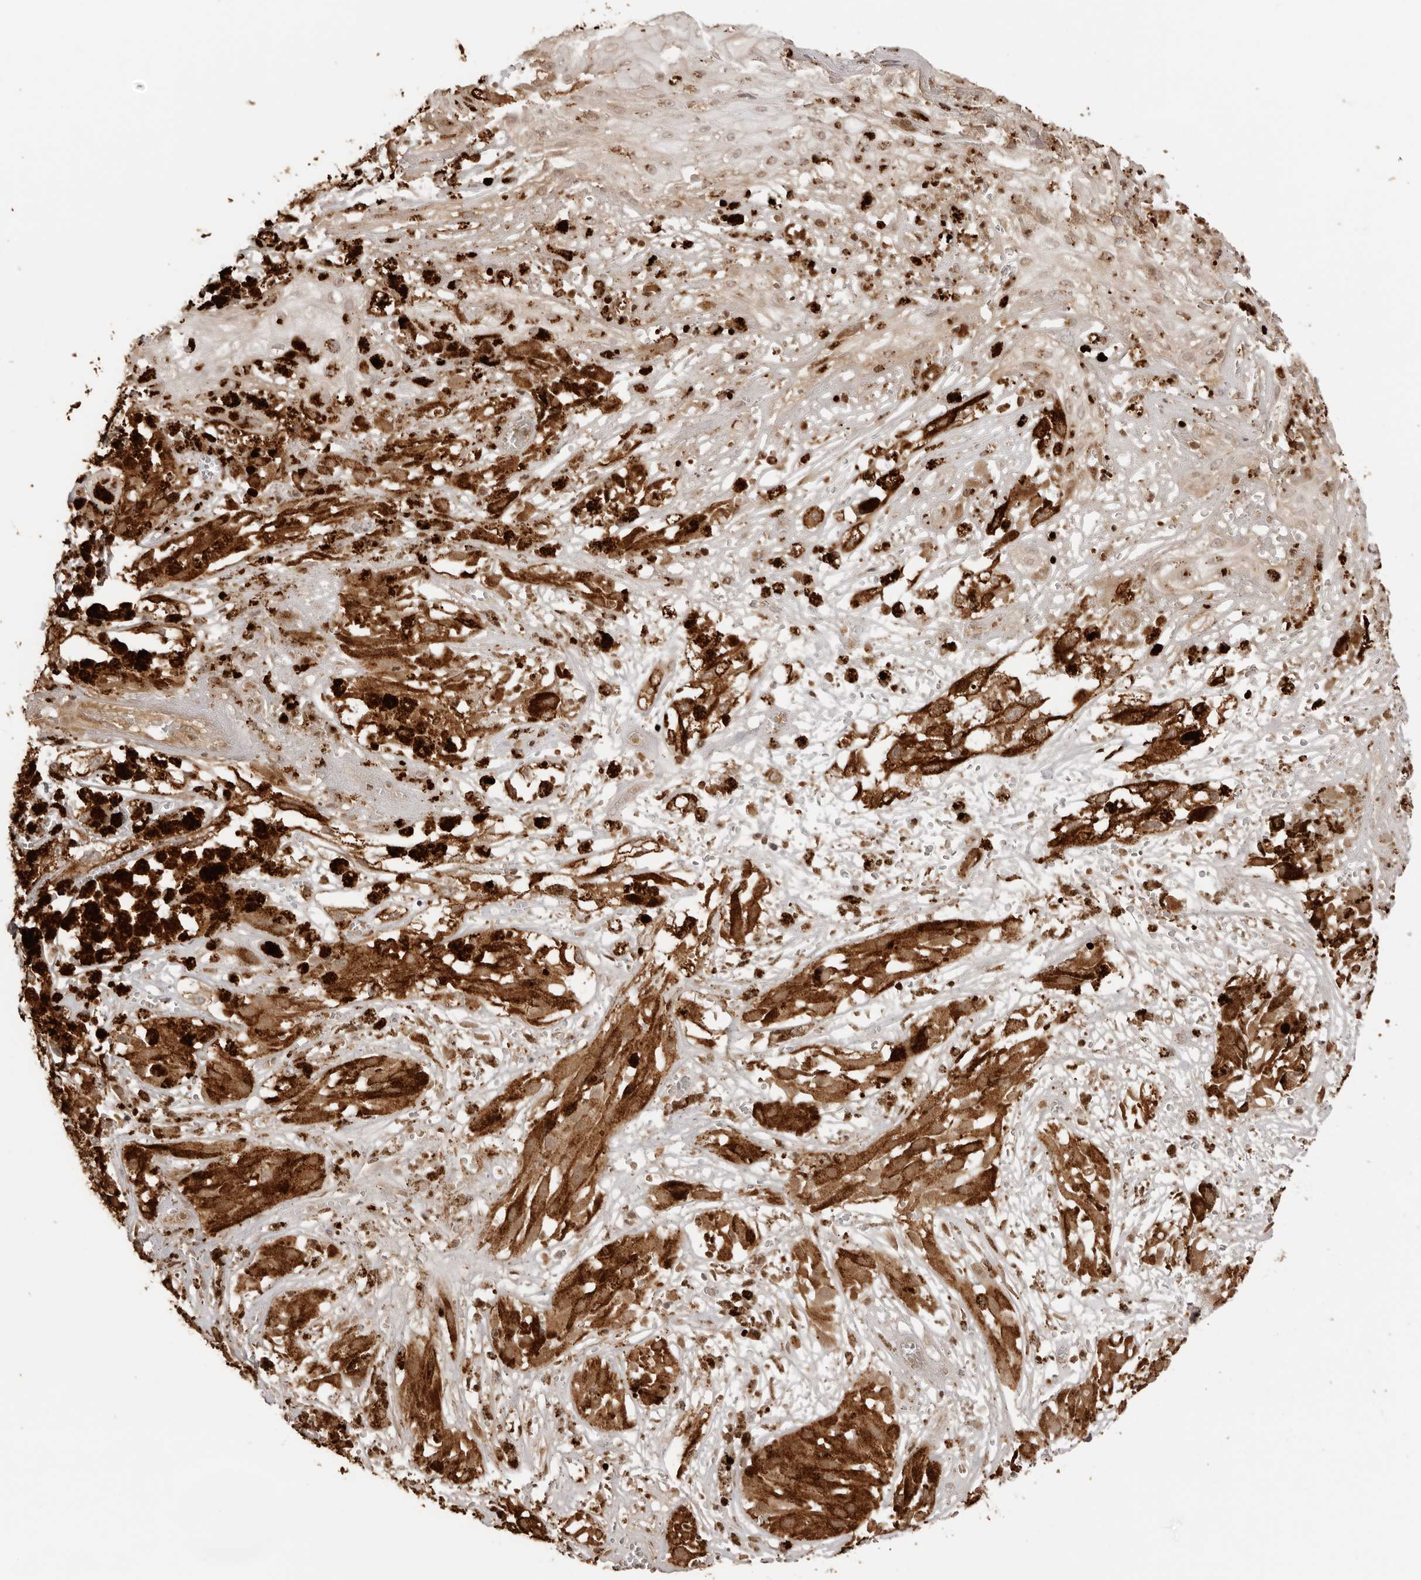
{"staining": {"intensity": "strong", "quantity": ">75%", "location": "cytoplasmic/membranous"}, "tissue": "melanoma", "cell_type": "Tumor cells", "image_type": "cancer", "snomed": [{"axis": "morphology", "description": "Malignant melanoma, NOS"}, {"axis": "topography", "description": "Skin"}], "caption": "This image reveals immunohistochemistry (IHC) staining of human malignant melanoma, with high strong cytoplasmic/membranous expression in about >75% of tumor cells.", "gene": "IKBKE", "patient": {"sex": "male", "age": 88}}